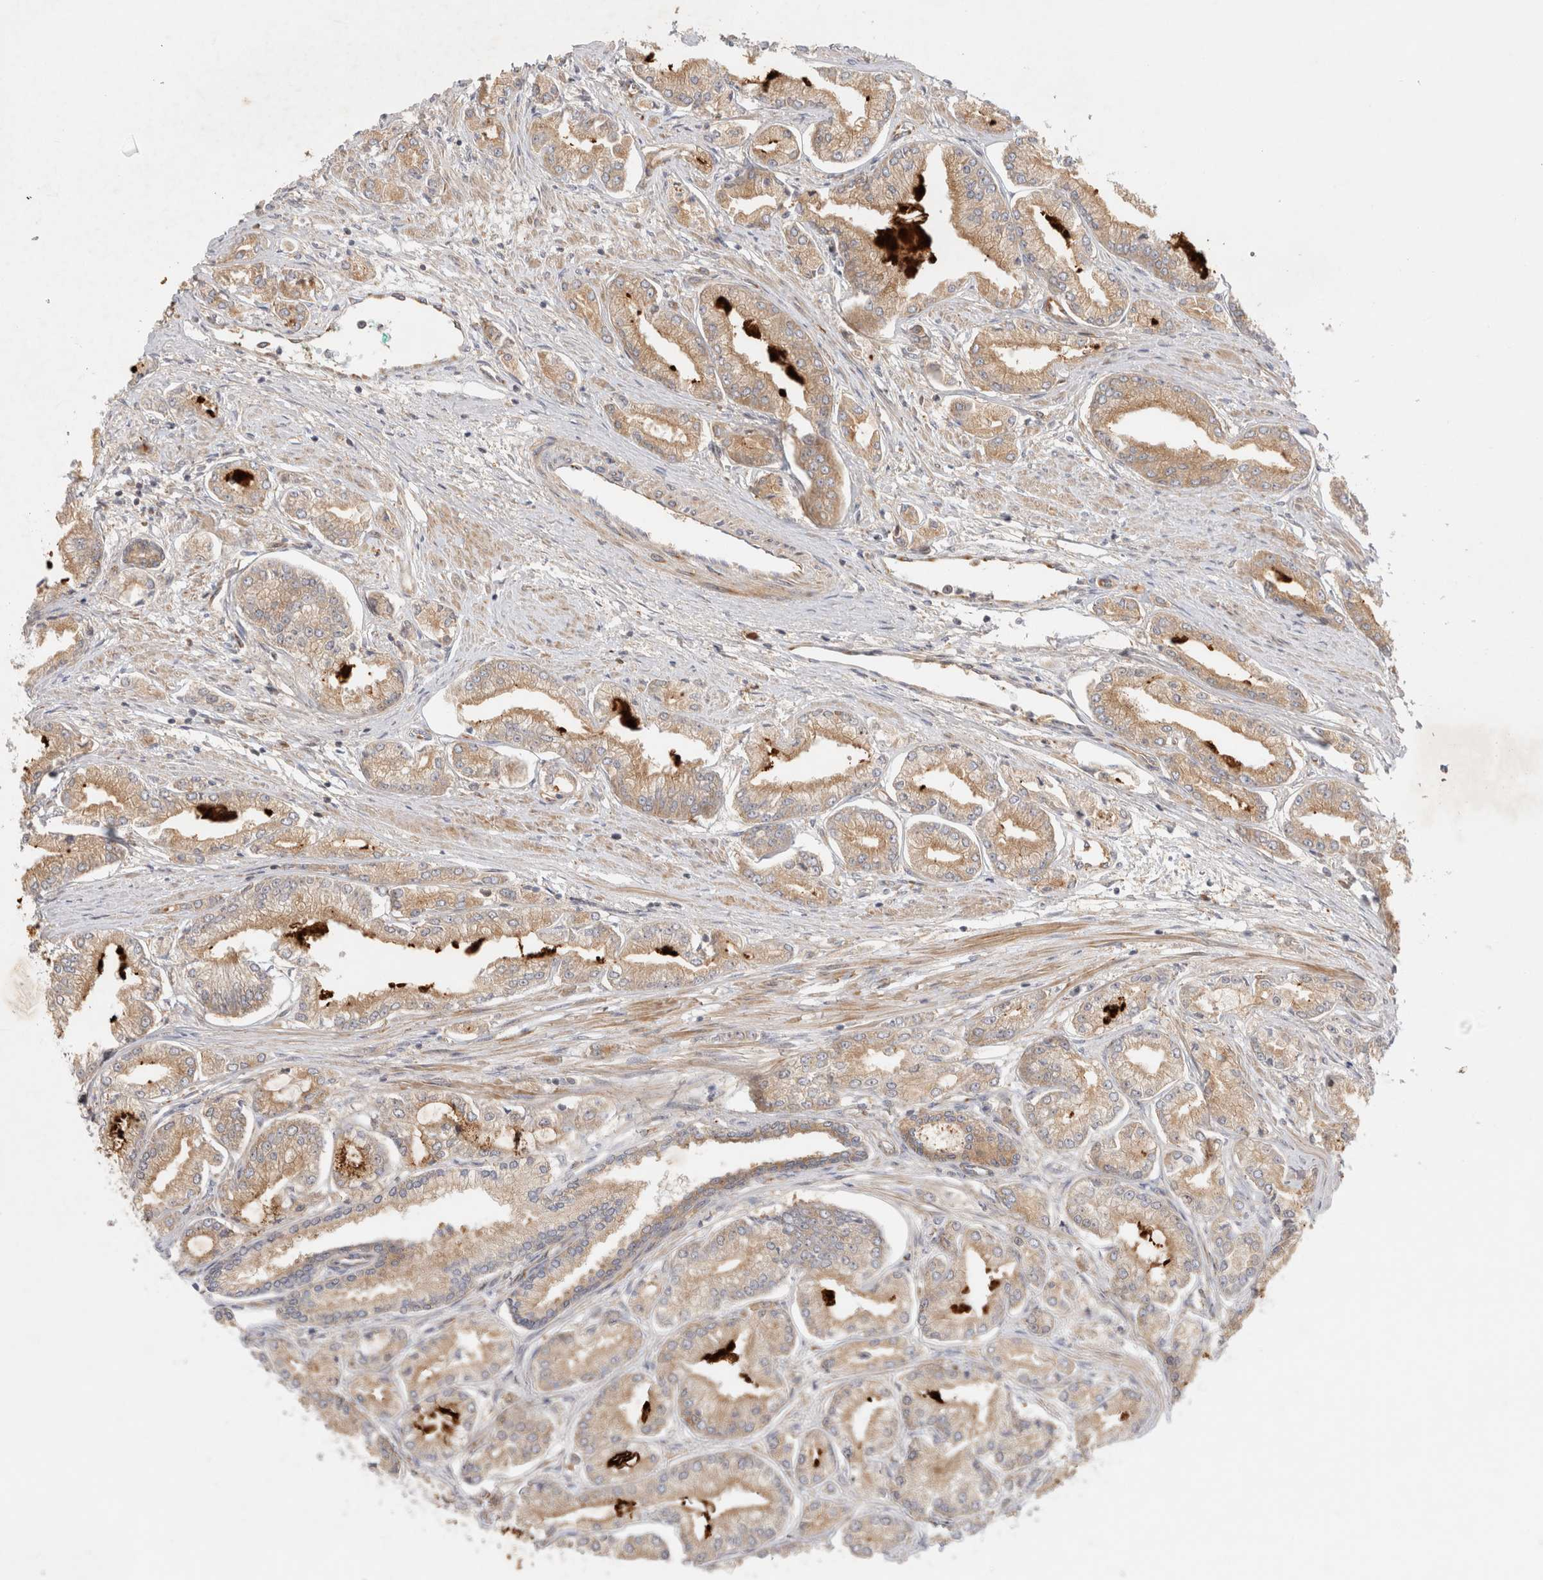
{"staining": {"intensity": "weak", "quantity": ">75%", "location": "cytoplasmic/membranous"}, "tissue": "prostate cancer", "cell_type": "Tumor cells", "image_type": "cancer", "snomed": [{"axis": "morphology", "description": "Adenocarcinoma, Low grade"}, {"axis": "topography", "description": "Prostate"}], "caption": "Human adenocarcinoma (low-grade) (prostate) stained with a protein marker reveals weak staining in tumor cells.", "gene": "GPR150", "patient": {"sex": "male", "age": 52}}